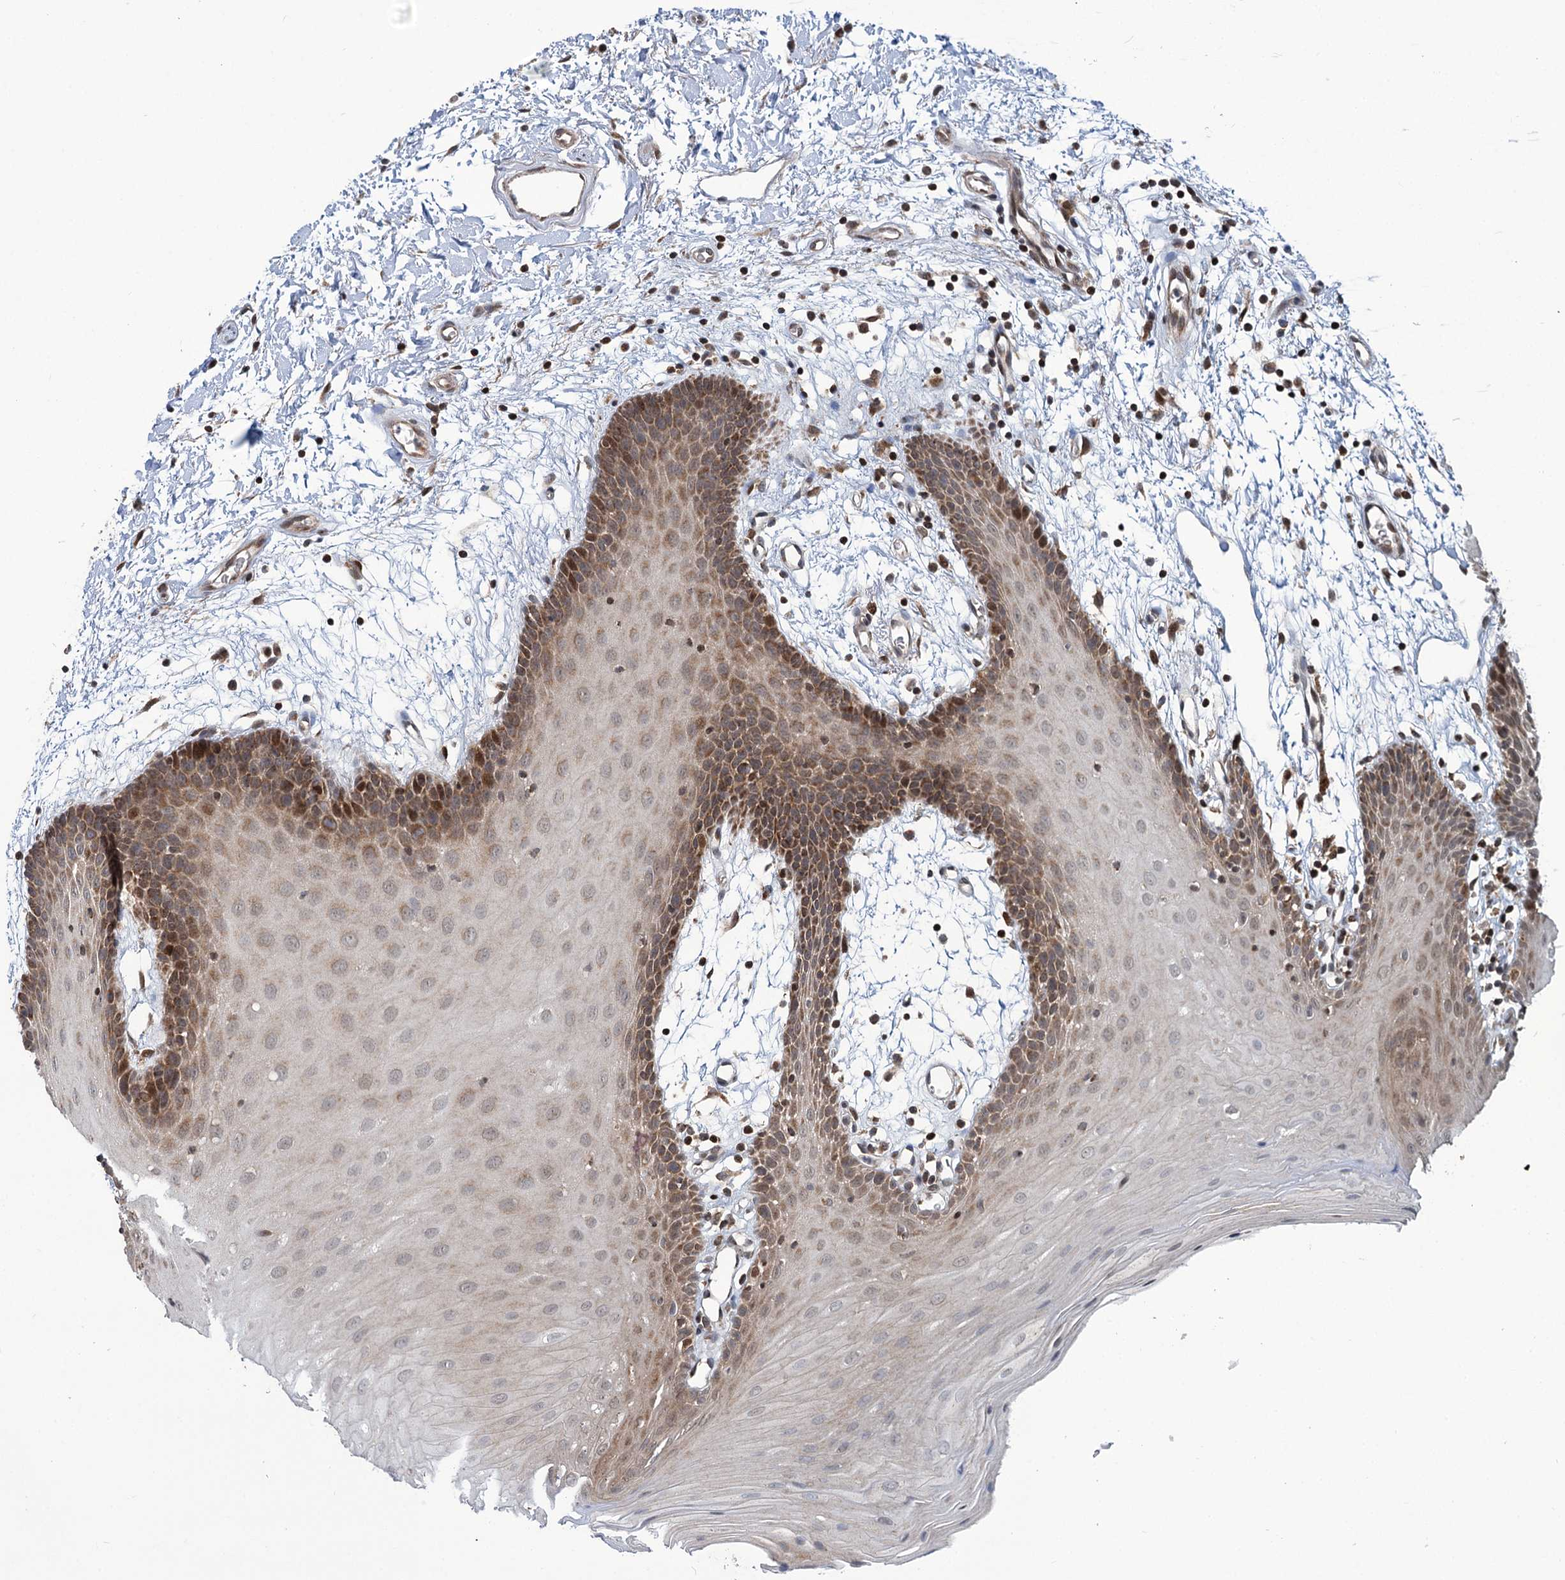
{"staining": {"intensity": "moderate", "quantity": "25%-75%", "location": "cytoplasmic/membranous,nuclear"}, "tissue": "oral mucosa", "cell_type": "Squamous epithelial cells", "image_type": "normal", "snomed": [{"axis": "morphology", "description": "Normal tissue, NOS"}, {"axis": "topography", "description": "Skeletal muscle"}, {"axis": "topography", "description": "Oral tissue"}, {"axis": "topography", "description": "Salivary gland"}, {"axis": "topography", "description": "Peripheral nerve tissue"}], "caption": "The micrograph shows staining of benign oral mucosa, revealing moderate cytoplasmic/membranous,nuclear protein expression (brown color) within squamous epithelial cells.", "gene": "PHC3", "patient": {"sex": "male", "age": 54}}